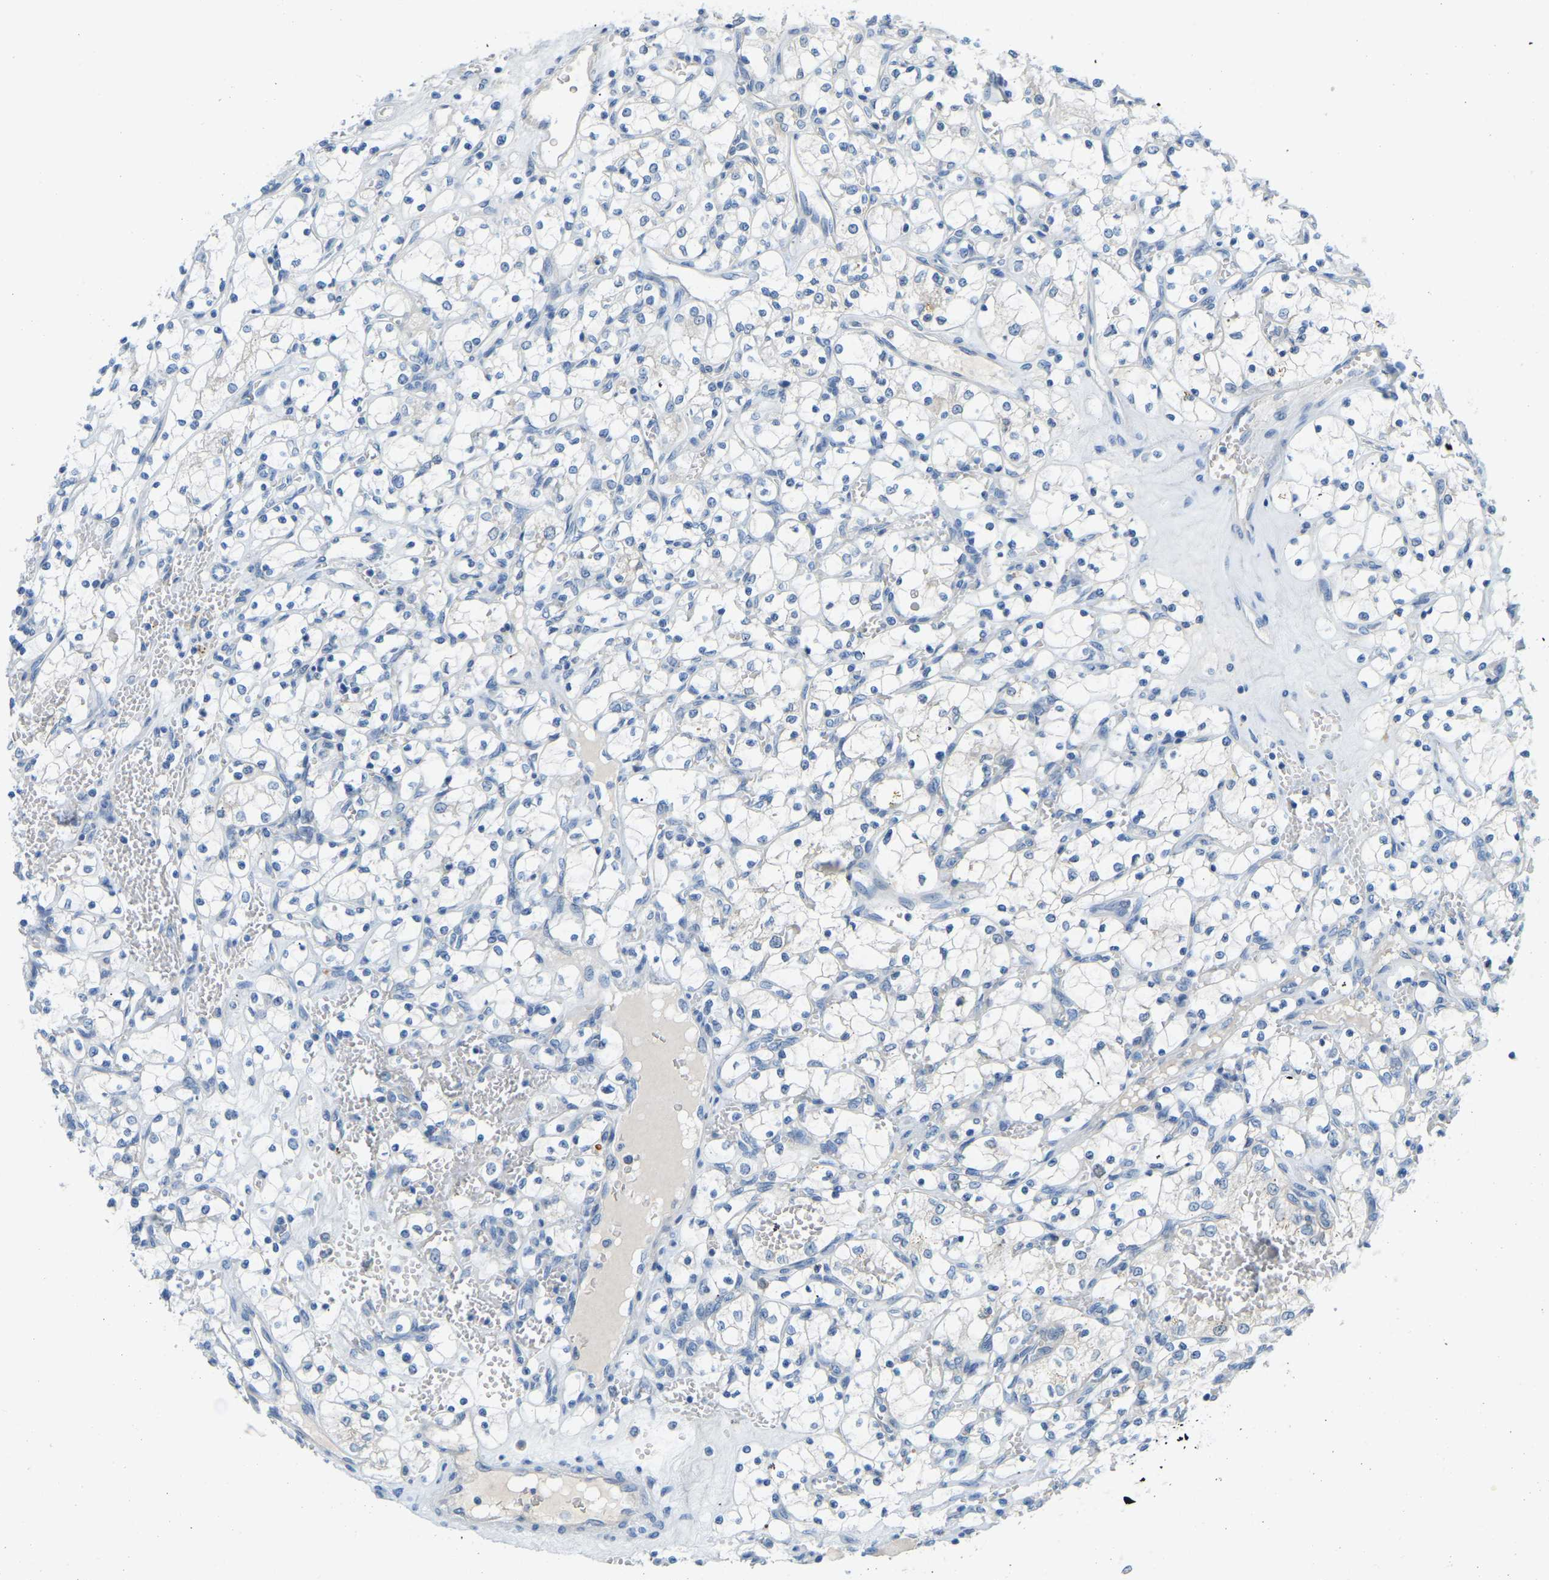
{"staining": {"intensity": "negative", "quantity": "none", "location": "none"}, "tissue": "renal cancer", "cell_type": "Tumor cells", "image_type": "cancer", "snomed": [{"axis": "morphology", "description": "Adenocarcinoma, NOS"}, {"axis": "topography", "description": "Kidney"}], "caption": "An immunohistochemistry photomicrograph of renal cancer is shown. There is no staining in tumor cells of renal cancer.", "gene": "NME8", "patient": {"sex": "female", "age": 69}}